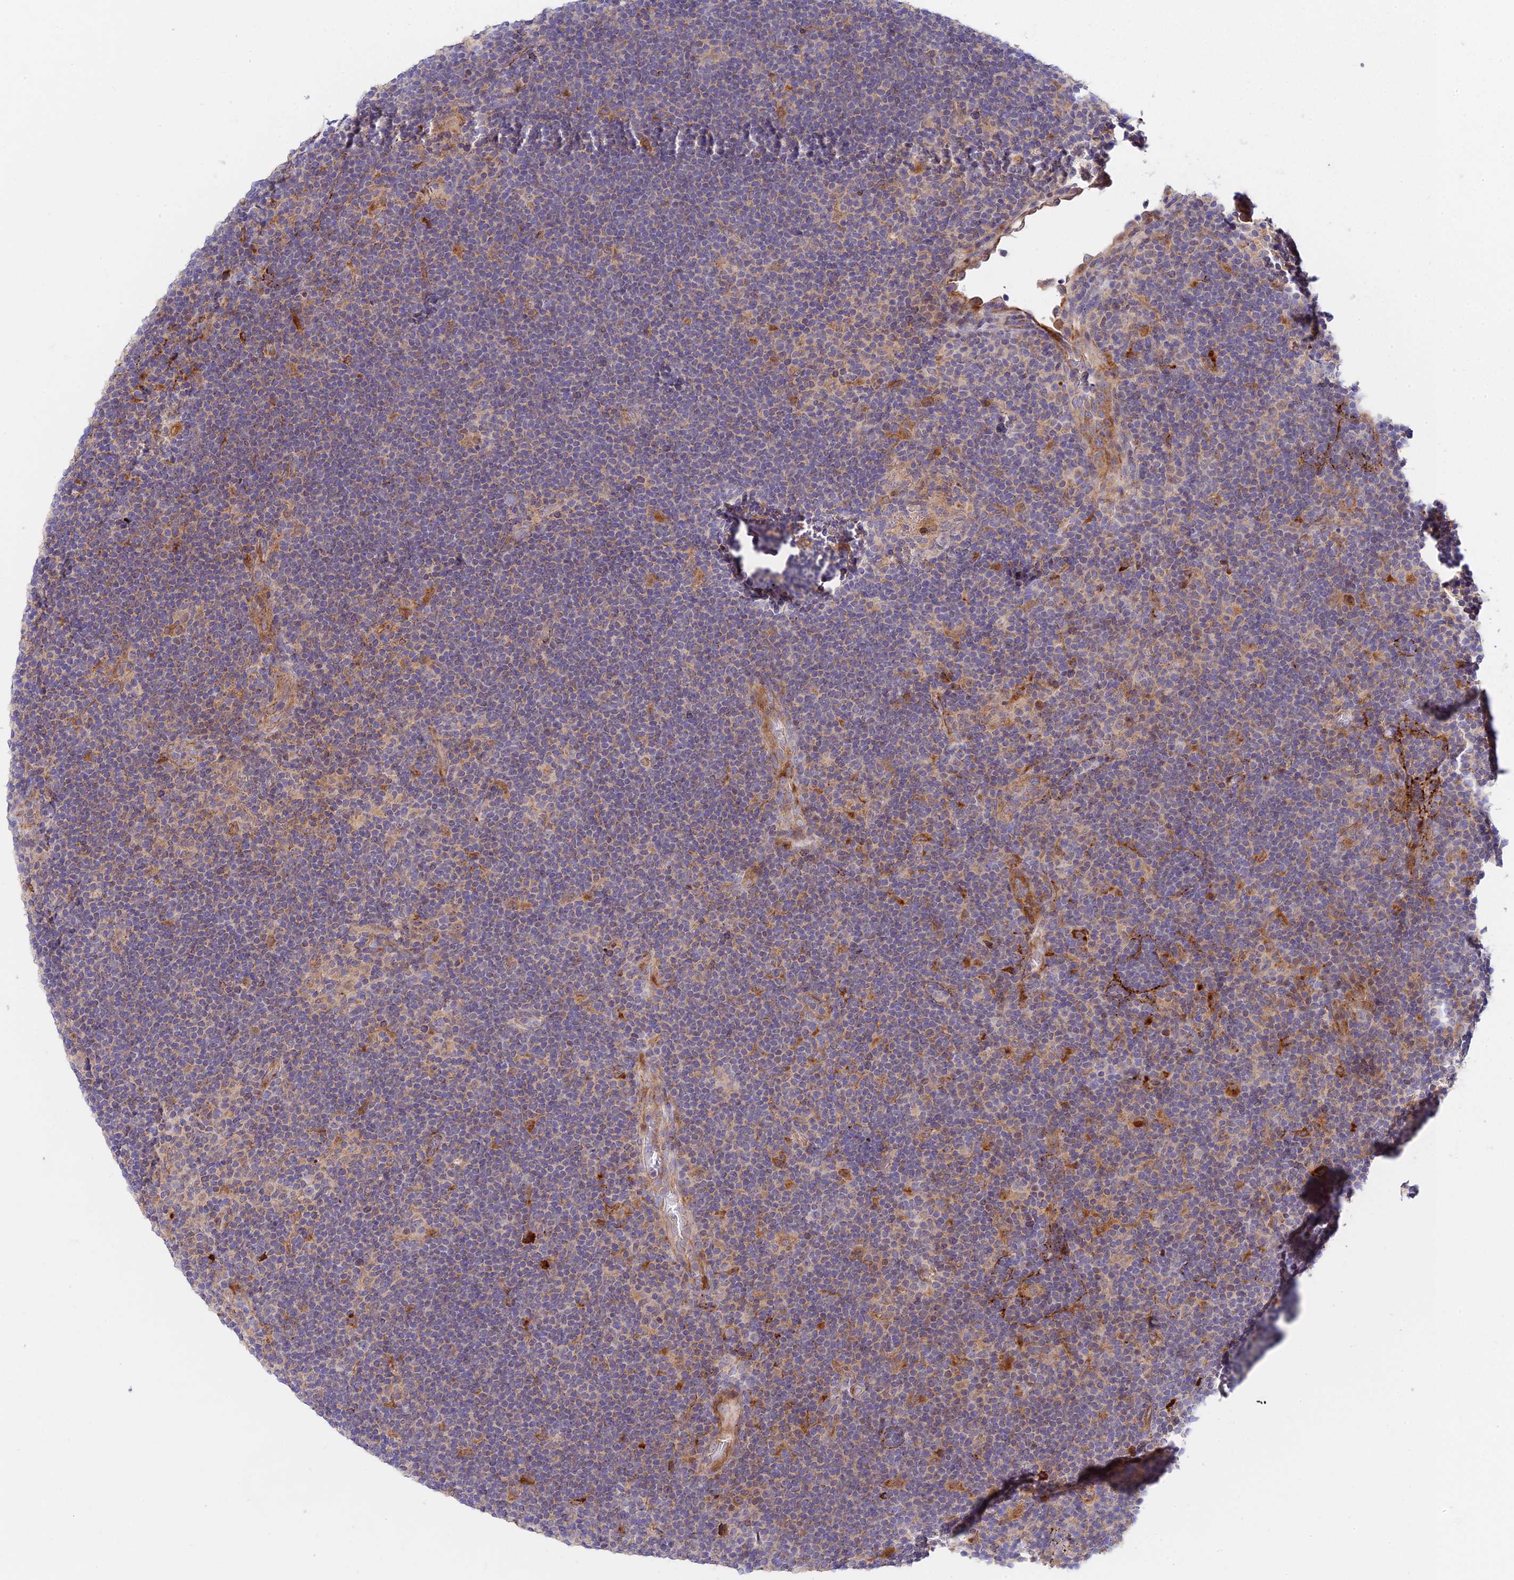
{"staining": {"intensity": "negative", "quantity": "none", "location": "none"}, "tissue": "lymphoma", "cell_type": "Tumor cells", "image_type": "cancer", "snomed": [{"axis": "morphology", "description": "Hodgkin's disease, NOS"}, {"axis": "topography", "description": "Lymph node"}], "caption": "An image of Hodgkin's disease stained for a protein displays no brown staining in tumor cells.", "gene": "FUOM", "patient": {"sex": "female", "age": 57}}